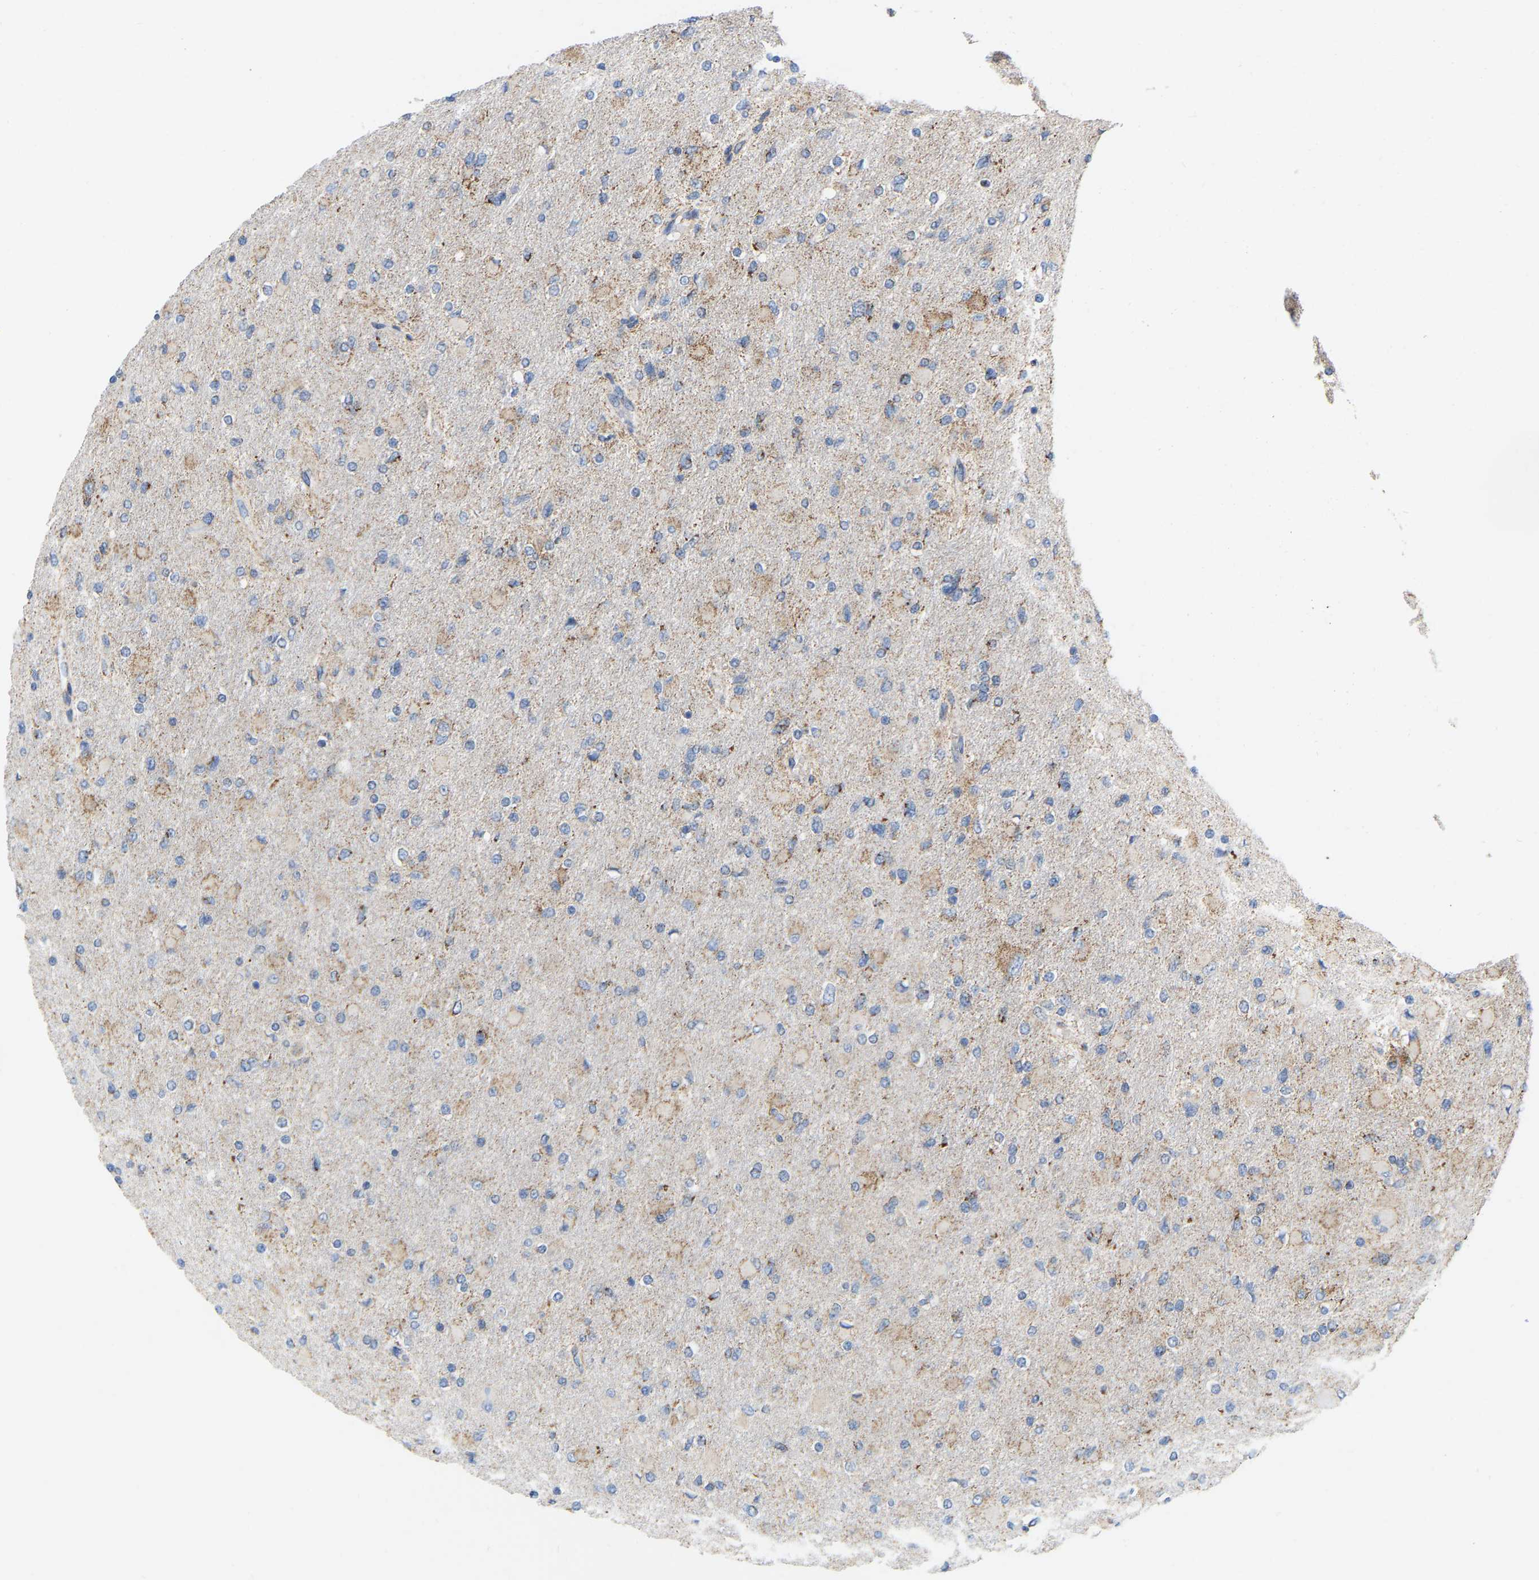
{"staining": {"intensity": "weak", "quantity": "<25%", "location": "cytoplasmic/membranous"}, "tissue": "glioma", "cell_type": "Tumor cells", "image_type": "cancer", "snomed": [{"axis": "morphology", "description": "Glioma, malignant, High grade"}, {"axis": "topography", "description": "Cerebral cortex"}], "caption": "Glioma stained for a protein using IHC exhibits no positivity tumor cells.", "gene": "CBLB", "patient": {"sex": "female", "age": 36}}